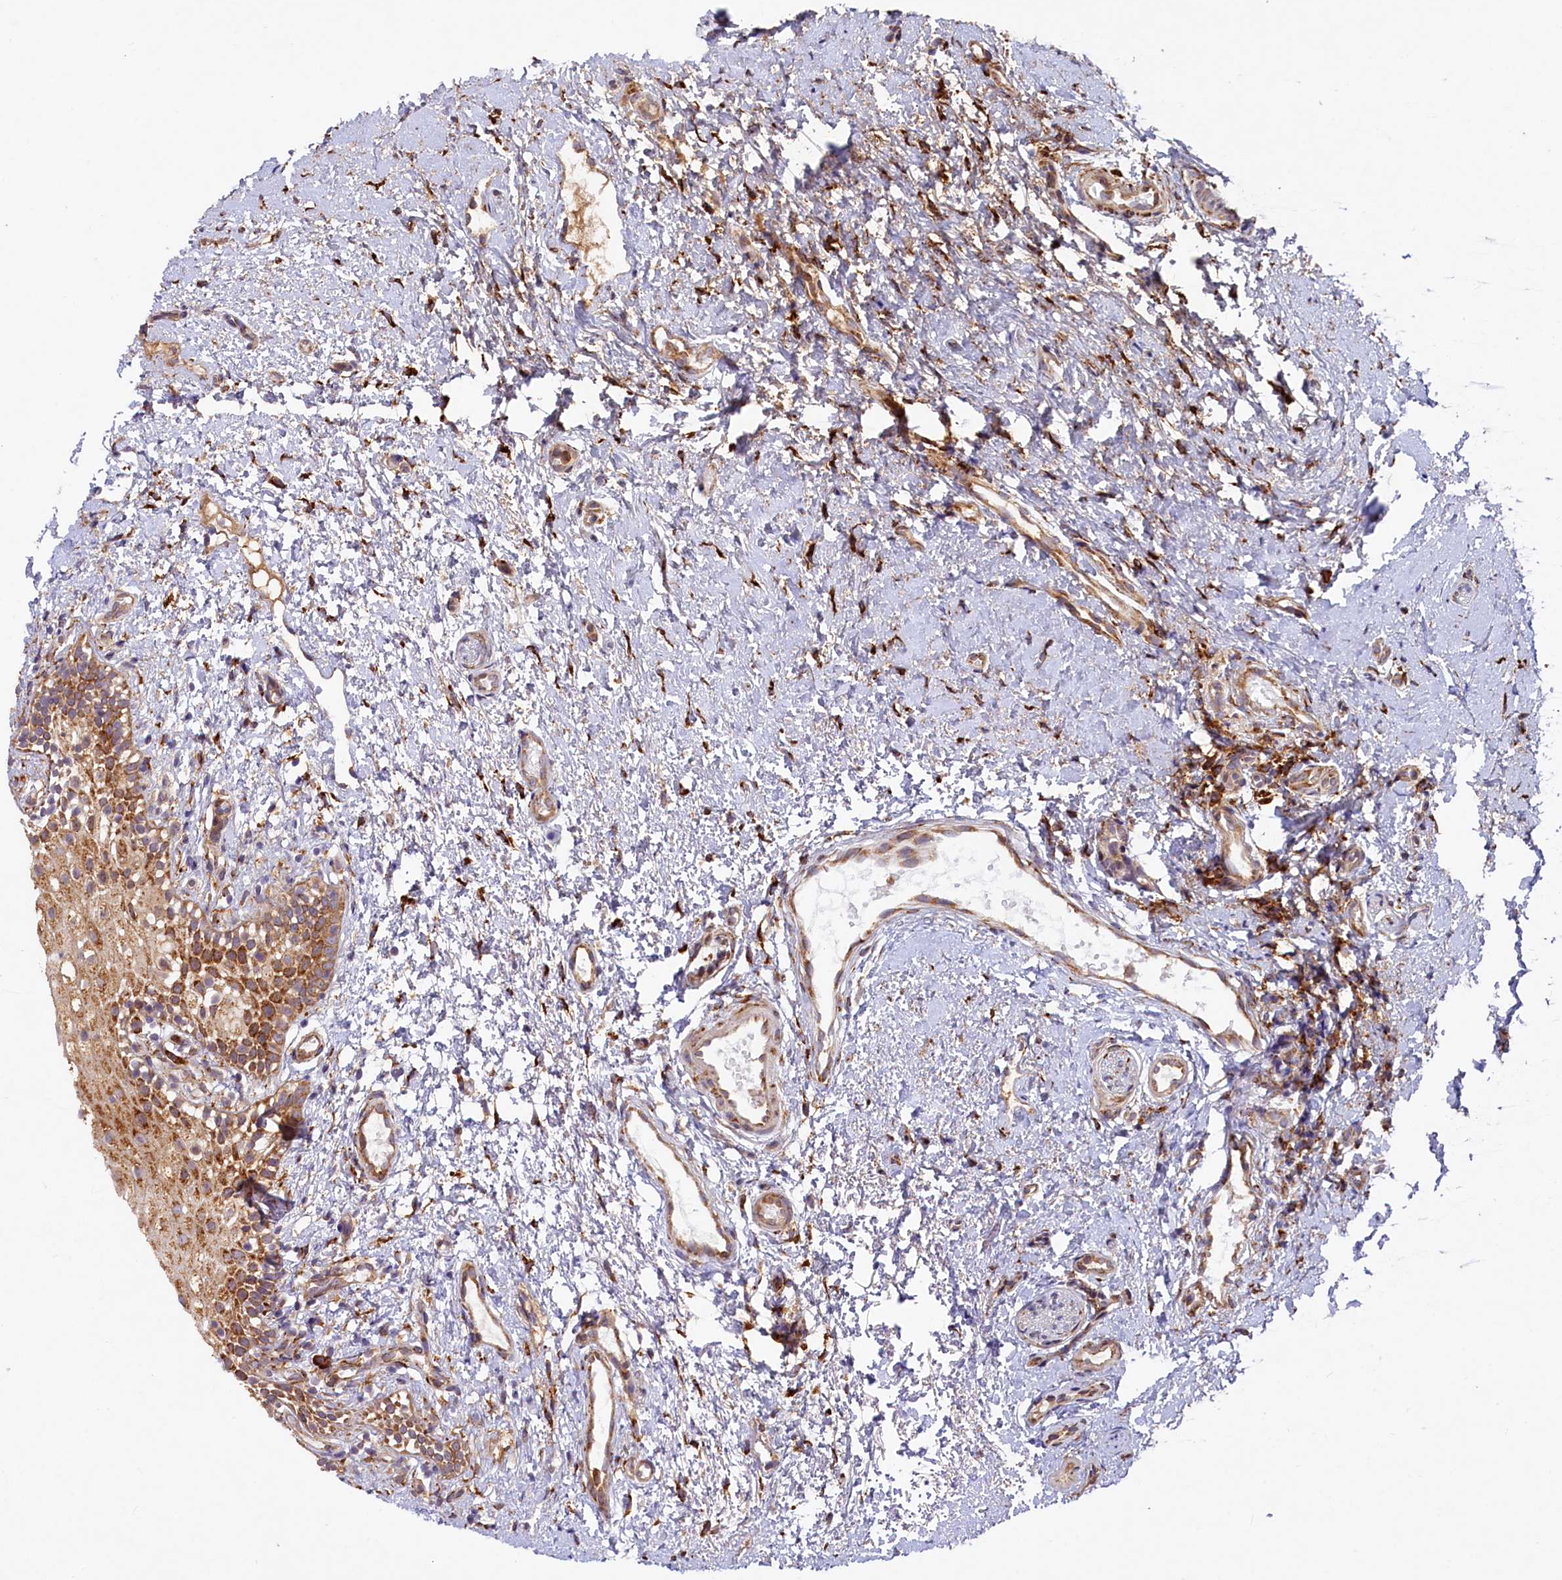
{"staining": {"intensity": "strong", "quantity": ">75%", "location": "cytoplasmic/membranous"}, "tissue": "oral mucosa", "cell_type": "Squamous epithelial cells", "image_type": "normal", "snomed": [{"axis": "morphology", "description": "Normal tissue, NOS"}, {"axis": "topography", "description": "Oral tissue"}], "caption": "Oral mucosa was stained to show a protein in brown. There is high levels of strong cytoplasmic/membranous positivity in approximately >75% of squamous epithelial cells. Nuclei are stained in blue.", "gene": "SSC5D", "patient": {"sex": "female", "age": 13}}